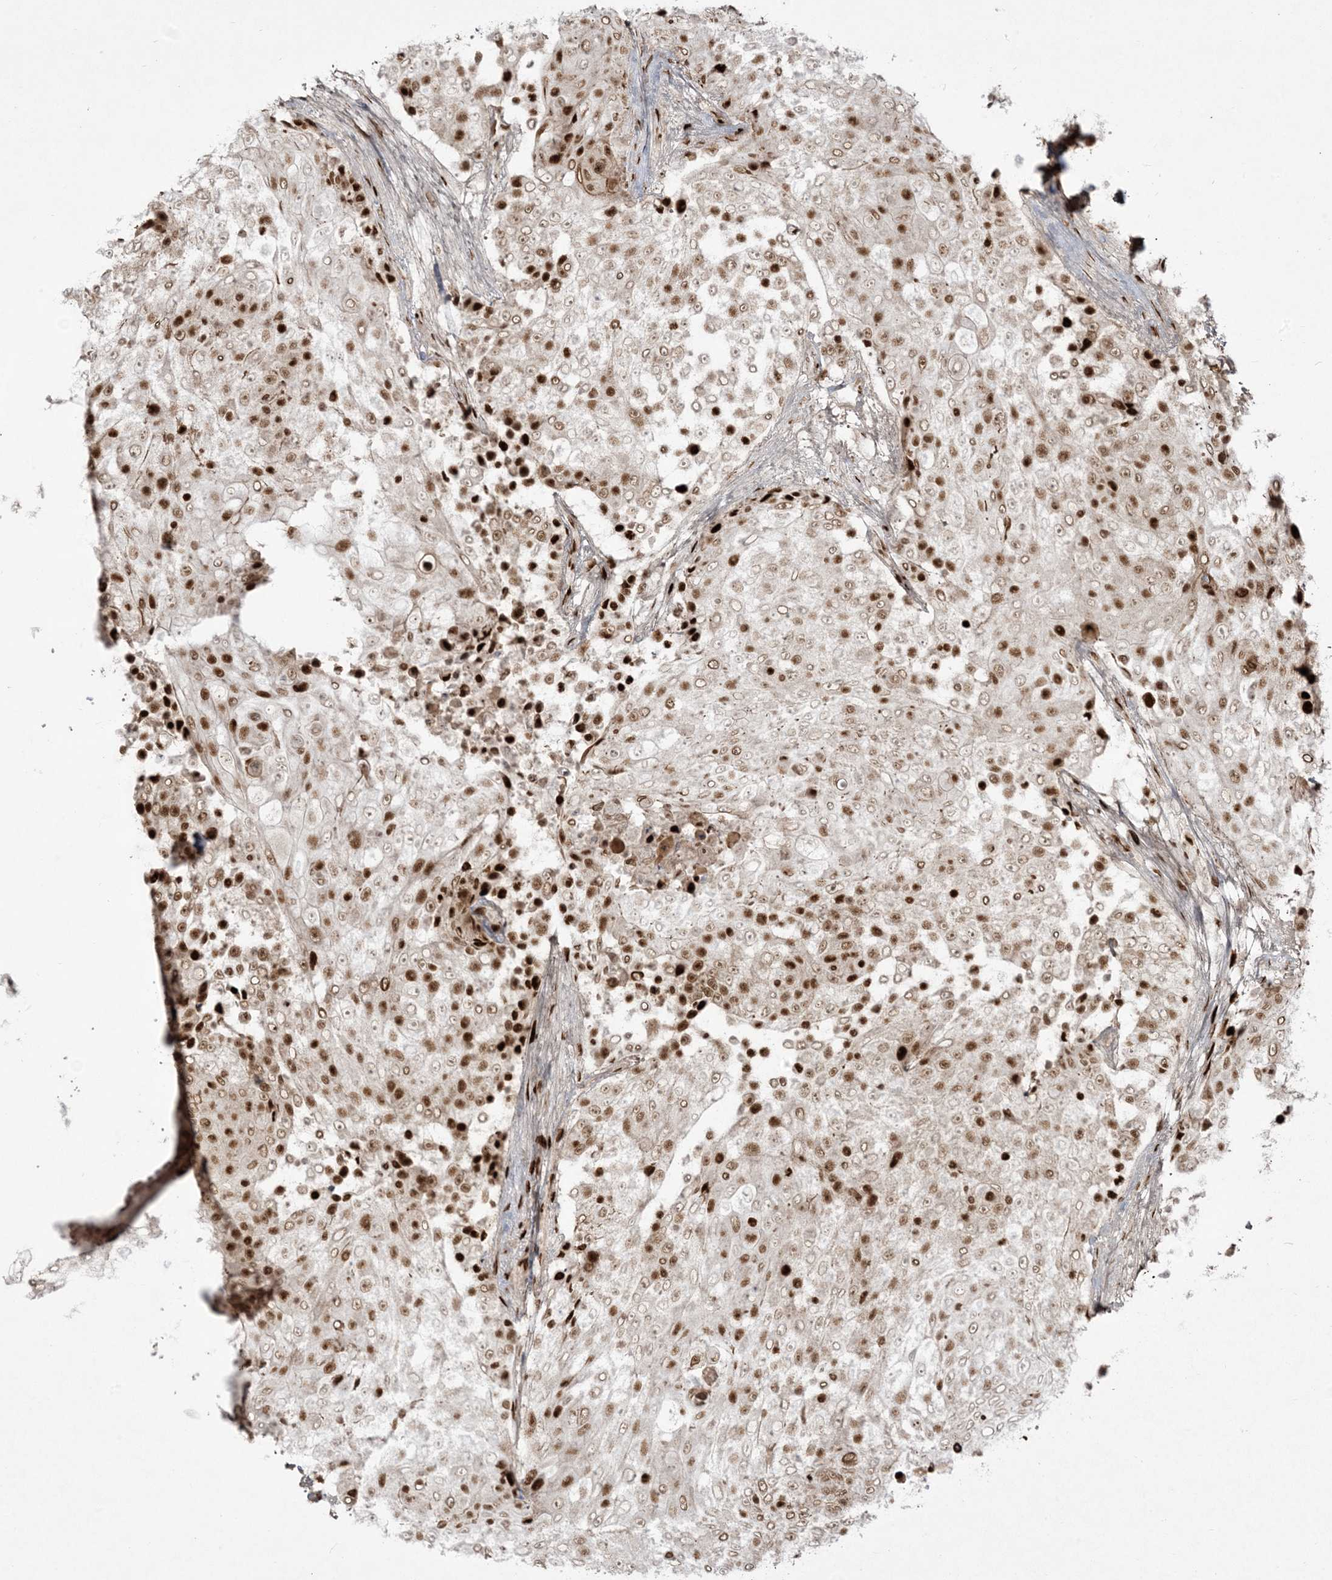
{"staining": {"intensity": "strong", "quantity": "25%-75%", "location": "nuclear"}, "tissue": "urothelial cancer", "cell_type": "Tumor cells", "image_type": "cancer", "snomed": [{"axis": "morphology", "description": "Urothelial carcinoma, High grade"}, {"axis": "topography", "description": "Urinary bladder"}], "caption": "There is high levels of strong nuclear staining in tumor cells of urothelial carcinoma (high-grade), as demonstrated by immunohistochemical staining (brown color).", "gene": "RBM10", "patient": {"sex": "female", "age": 63}}